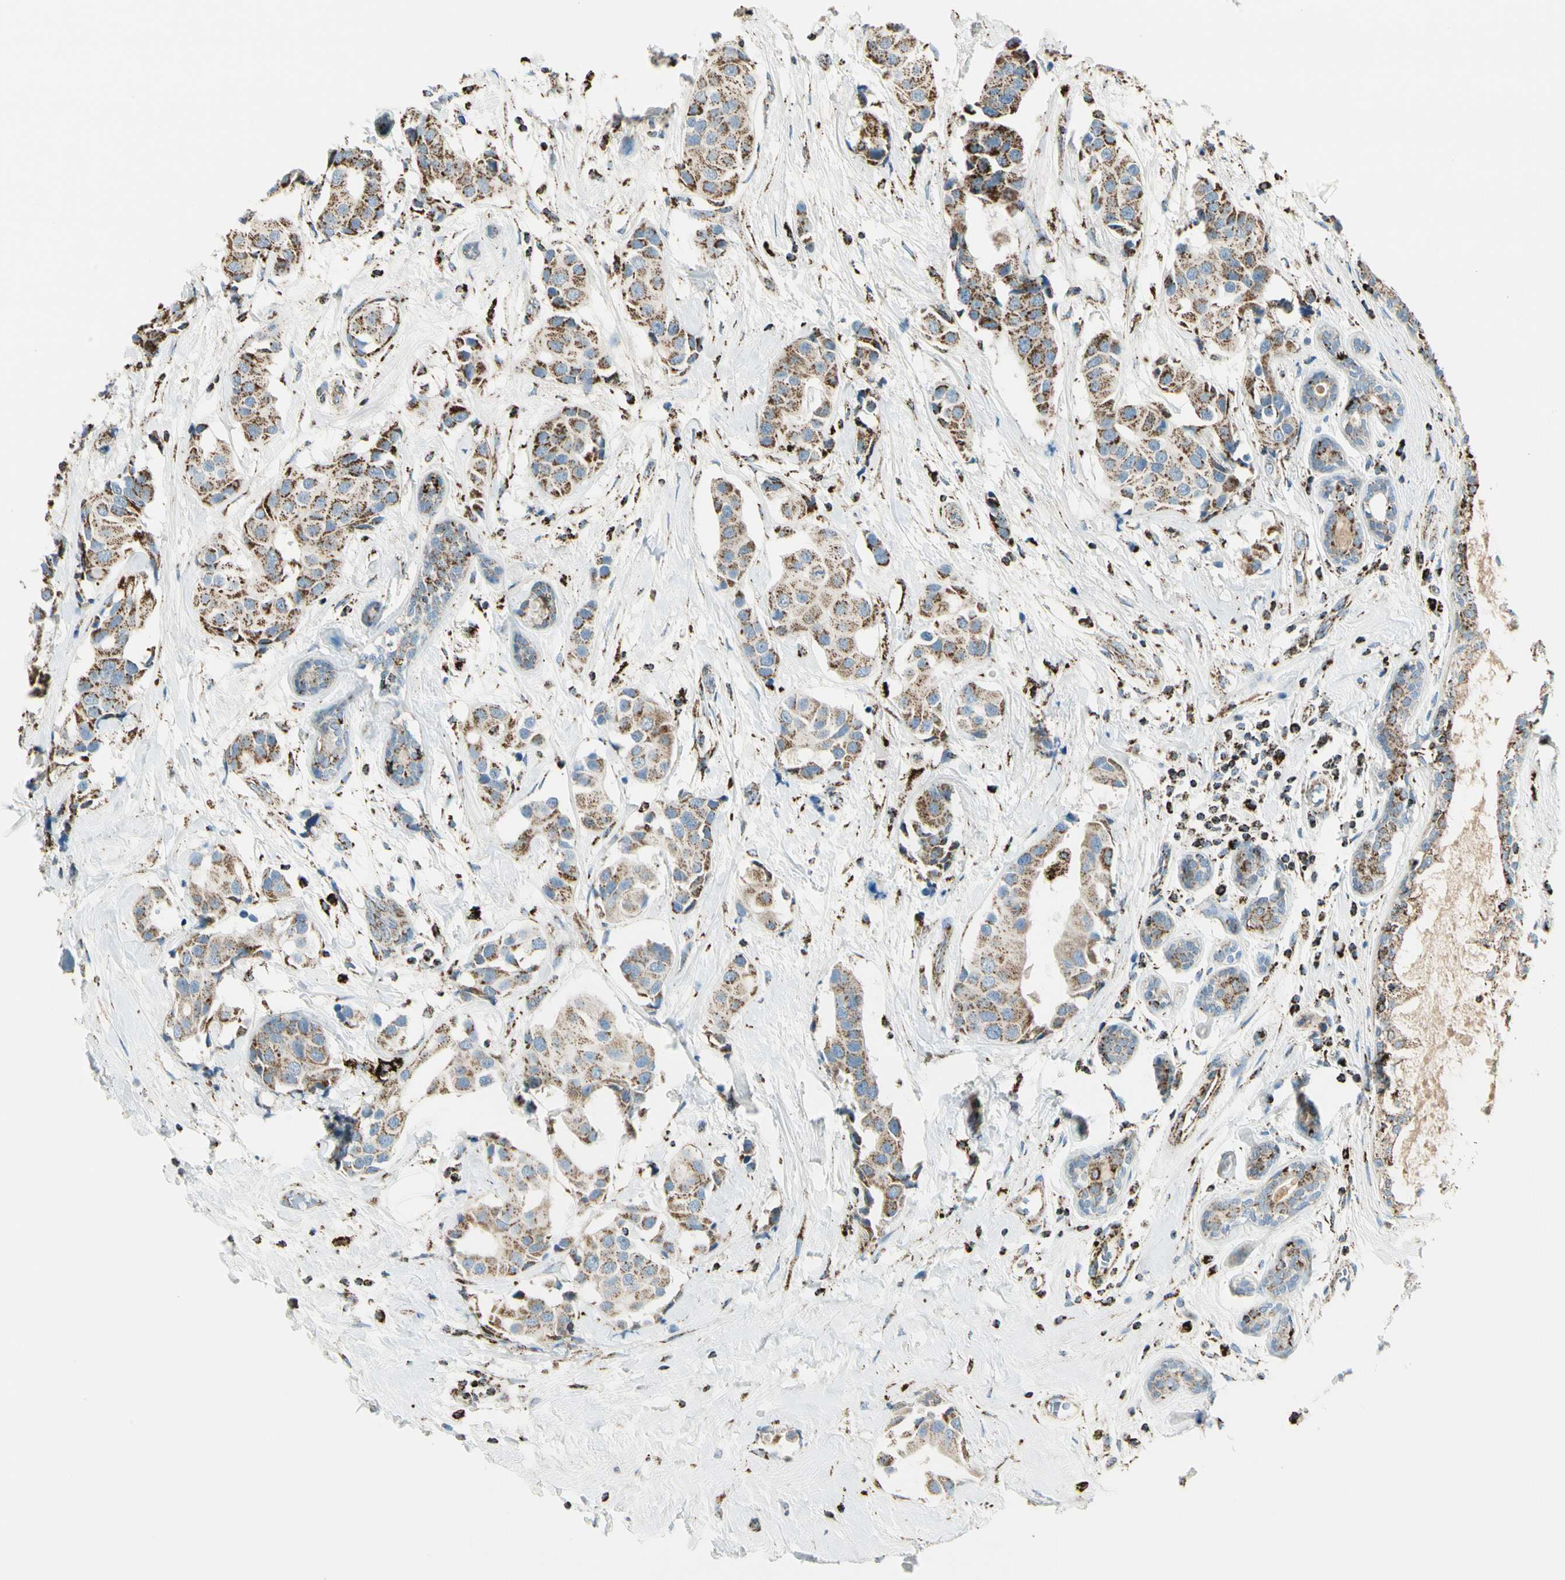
{"staining": {"intensity": "moderate", "quantity": ">75%", "location": "cytoplasmic/membranous"}, "tissue": "breast cancer", "cell_type": "Tumor cells", "image_type": "cancer", "snomed": [{"axis": "morphology", "description": "Normal tissue, NOS"}, {"axis": "morphology", "description": "Duct carcinoma"}, {"axis": "topography", "description": "Breast"}], "caption": "Protein positivity by IHC displays moderate cytoplasmic/membranous expression in about >75% of tumor cells in breast cancer (intraductal carcinoma). (Stains: DAB (3,3'-diaminobenzidine) in brown, nuclei in blue, Microscopy: brightfield microscopy at high magnification).", "gene": "ME2", "patient": {"sex": "female", "age": 39}}